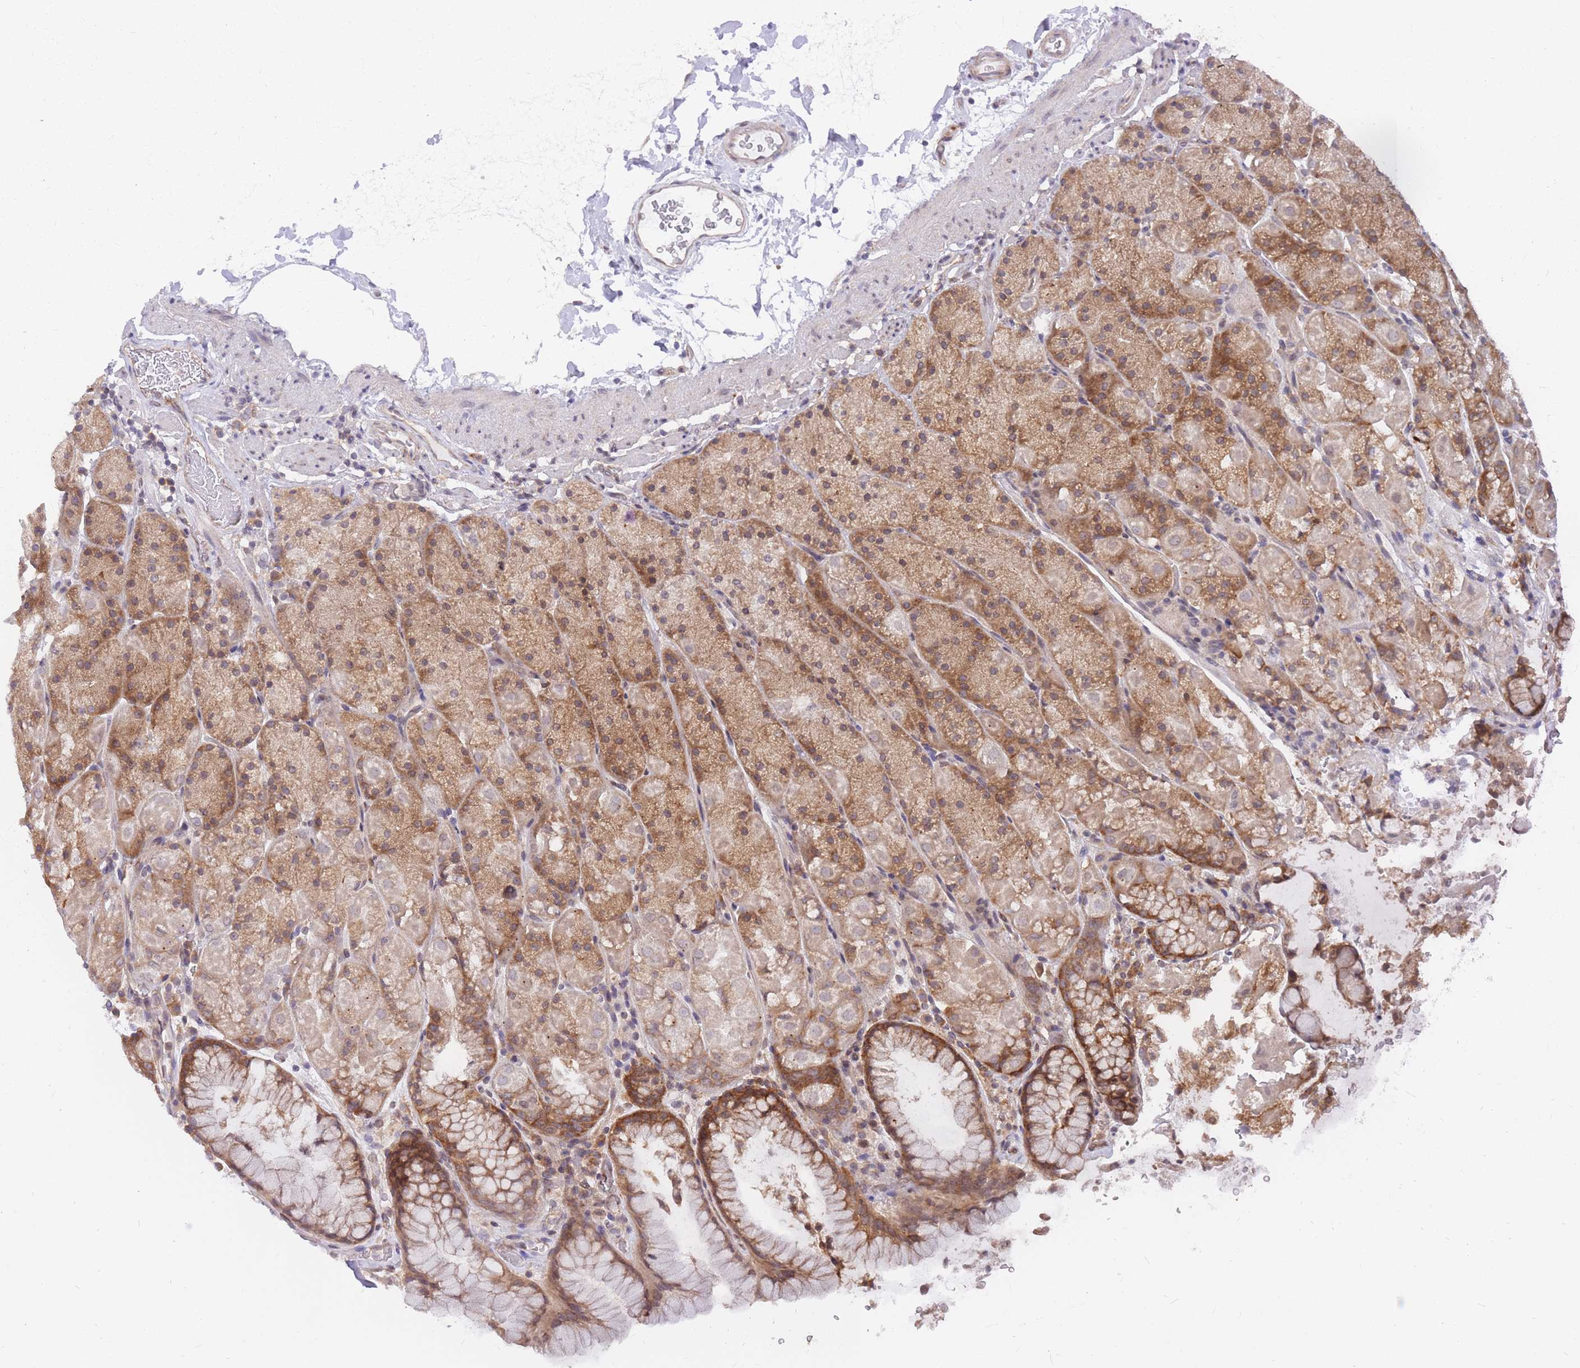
{"staining": {"intensity": "strong", "quantity": ">75%", "location": "cytoplasmic/membranous"}, "tissue": "stomach", "cell_type": "Glandular cells", "image_type": "normal", "snomed": [{"axis": "morphology", "description": "Normal tissue, NOS"}, {"axis": "topography", "description": "Stomach, upper"}, {"axis": "topography", "description": "Stomach, lower"}], "caption": "DAB (3,3'-diaminobenzidine) immunohistochemical staining of normal human stomach demonstrates strong cytoplasmic/membranous protein staining in about >75% of glandular cells. Immunohistochemistry (ihc) stains the protein in brown and the nuclei are stained blue.", "gene": "CCDC124", "patient": {"sex": "male", "age": 67}}